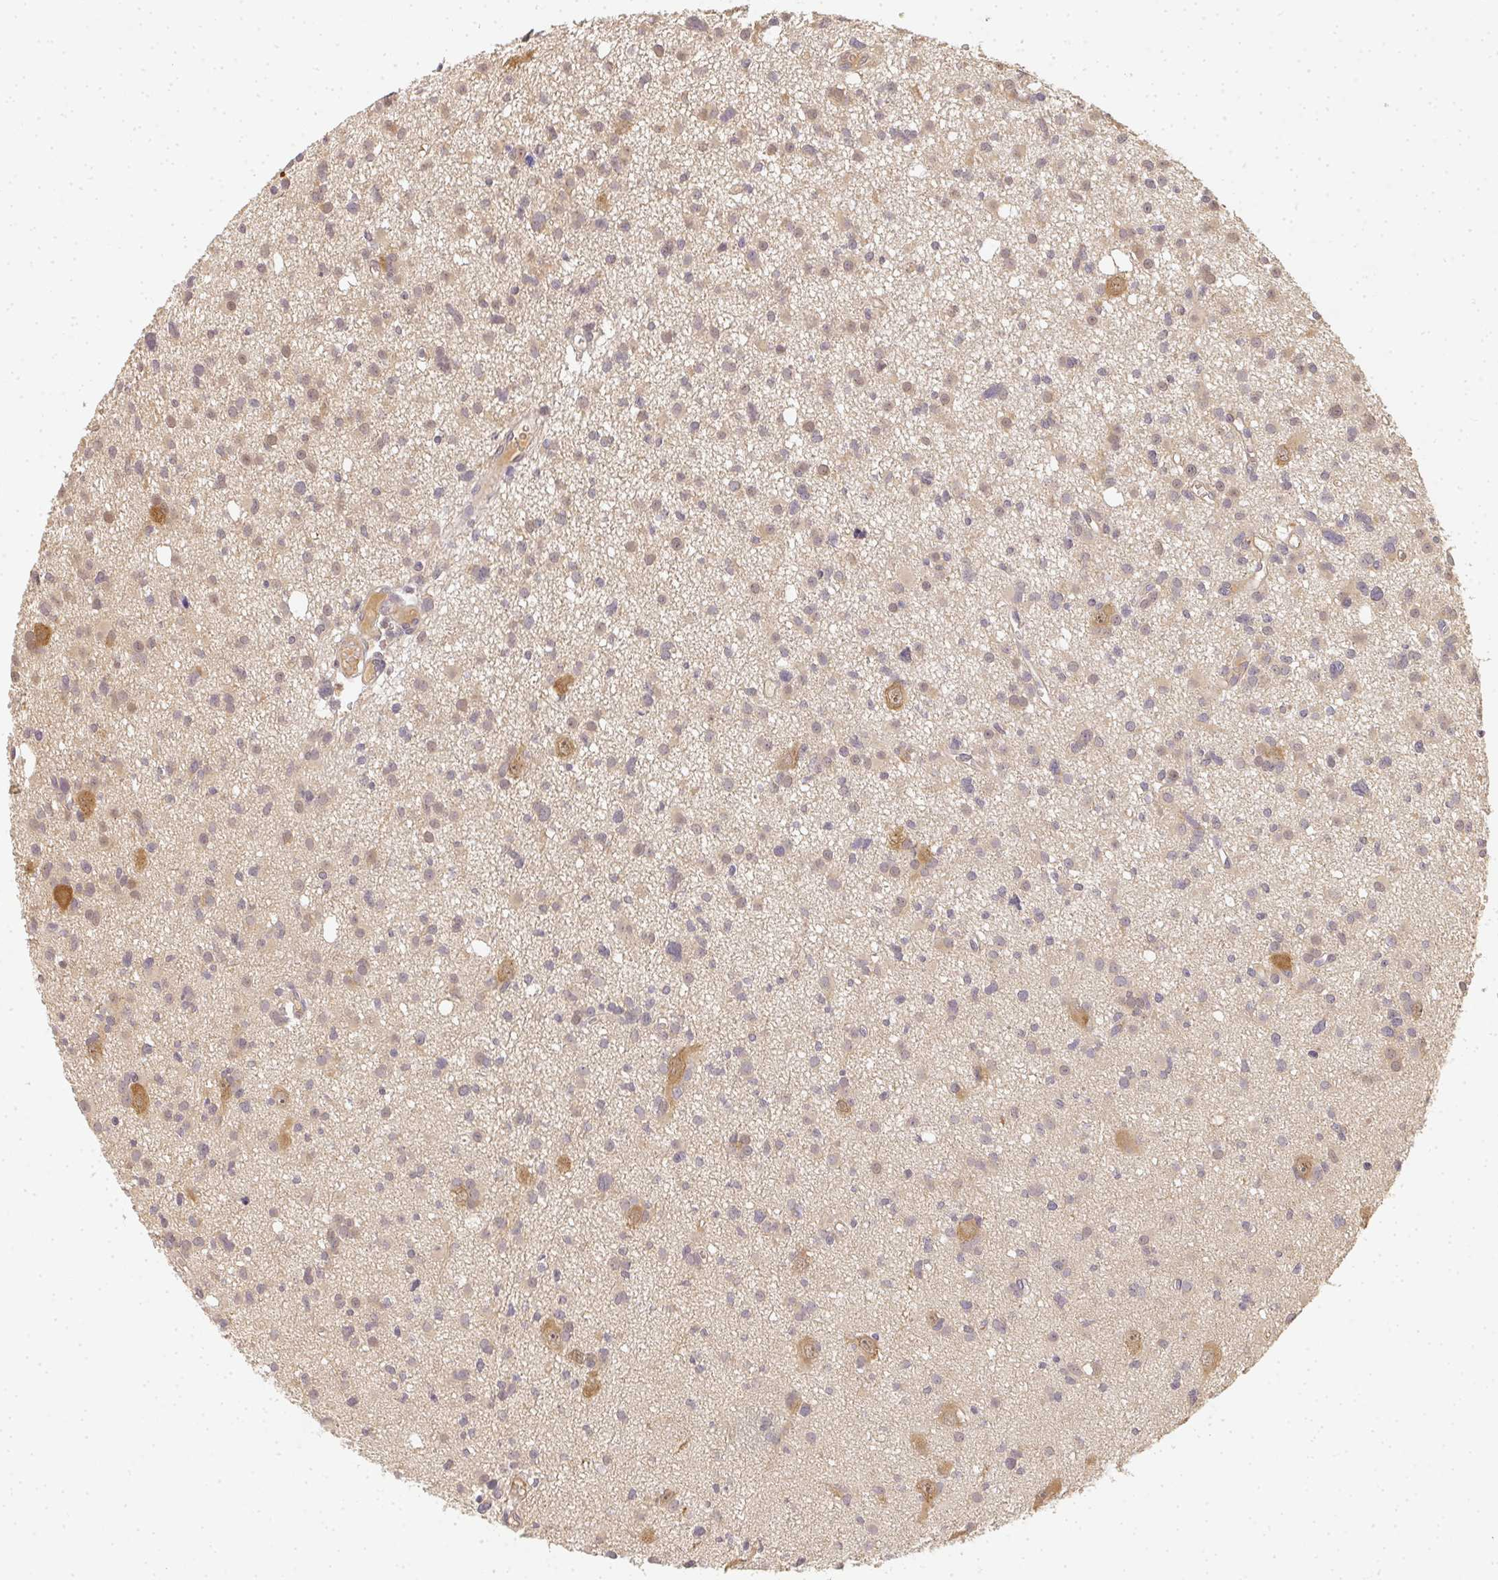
{"staining": {"intensity": "weak", "quantity": "25%-75%", "location": "cytoplasmic/membranous"}, "tissue": "glioma", "cell_type": "Tumor cells", "image_type": "cancer", "snomed": [{"axis": "morphology", "description": "Glioma, malignant, High grade"}, {"axis": "topography", "description": "Brain"}], "caption": "Immunohistochemical staining of human glioma shows low levels of weak cytoplasmic/membranous protein positivity in about 25%-75% of tumor cells.", "gene": "SLC35B3", "patient": {"sex": "male", "age": 23}}